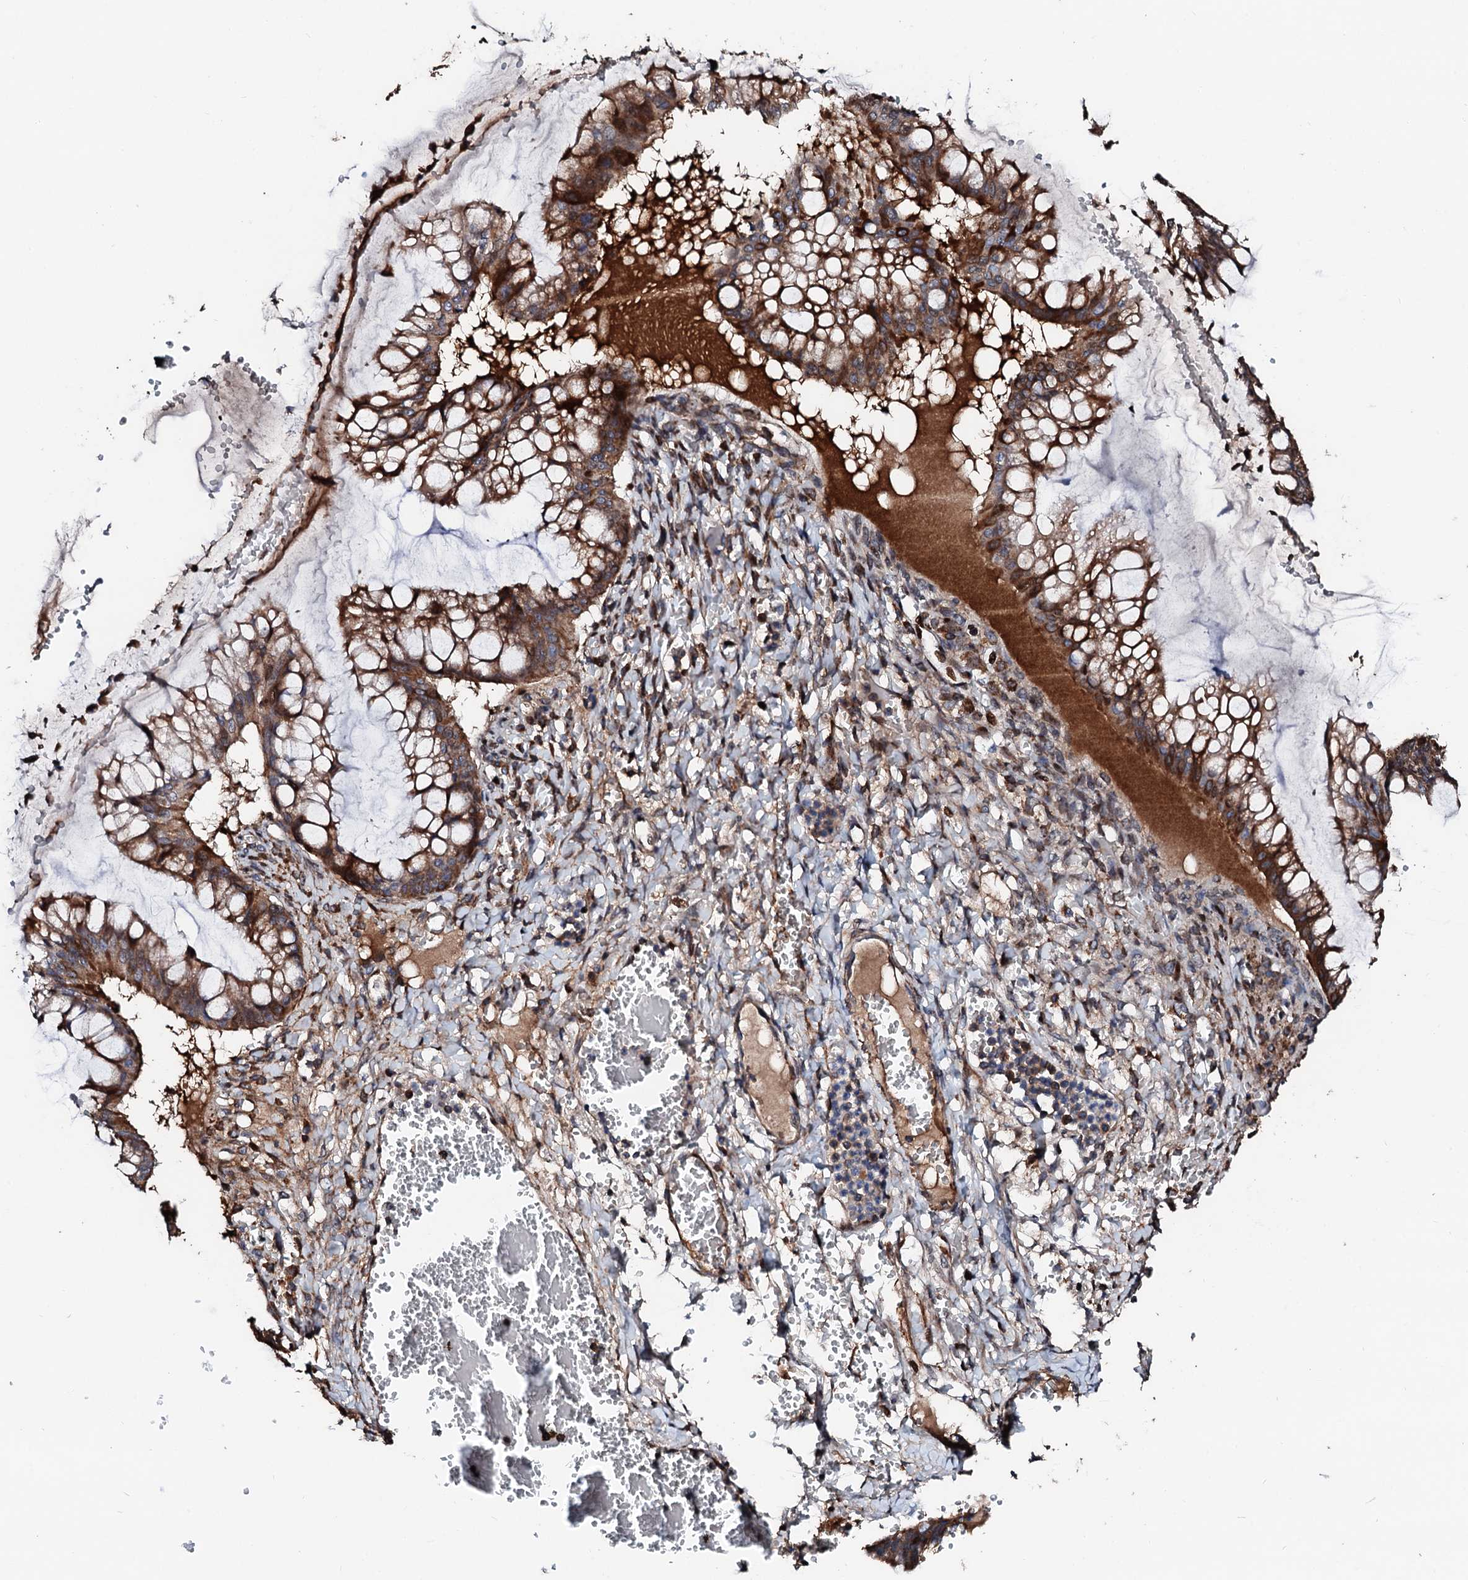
{"staining": {"intensity": "moderate", "quantity": ">75%", "location": "cytoplasmic/membranous"}, "tissue": "ovarian cancer", "cell_type": "Tumor cells", "image_type": "cancer", "snomed": [{"axis": "morphology", "description": "Cystadenocarcinoma, mucinous, NOS"}, {"axis": "topography", "description": "Ovary"}], "caption": "Protein positivity by immunohistochemistry exhibits moderate cytoplasmic/membranous expression in approximately >75% of tumor cells in ovarian cancer (mucinous cystadenocarcinoma).", "gene": "KIF18A", "patient": {"sex": "female", "age": 73}}